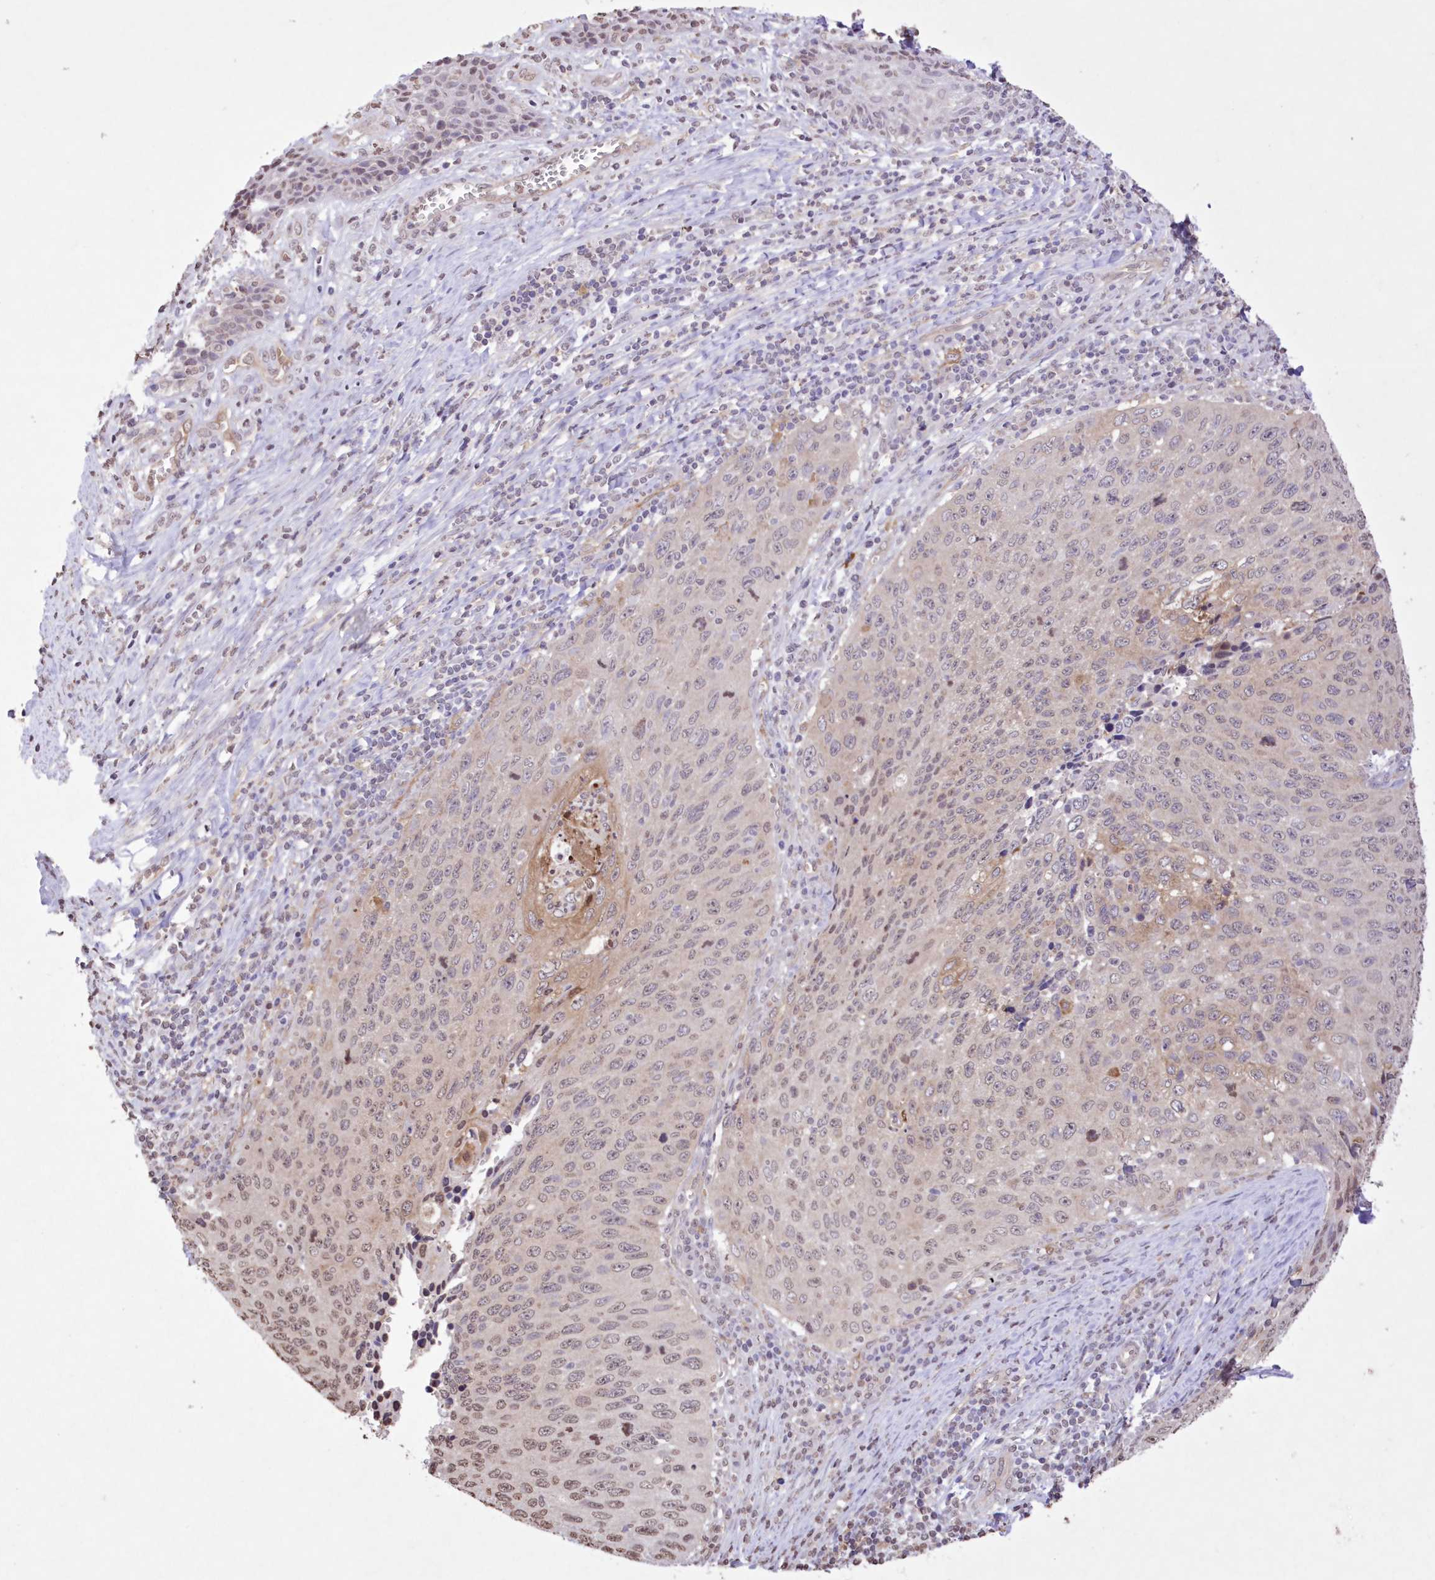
{"staining": {"intensity": "weak", "quantity": "<25%", "location": "cytoplasmic/membranous,nuclear"}, "tissue": "cervical cancer", "cell_type": "Tumor cells", "image_type": "cancer", "snomed": [{"axis": "morphology", "description": "Squamous cell carcinoma, NOS"}, {"axis": "topography", "description": "Cervix"}], "caption": "This histopathology image is of squamous cell carcinoma (cervical) stained with IHC to label a protein in brown with the nuclei are counter-stained blue. There is no expression in tumor cells.", "gene": "FCHO2", "patient": {"sex": "female", "age": 53}}